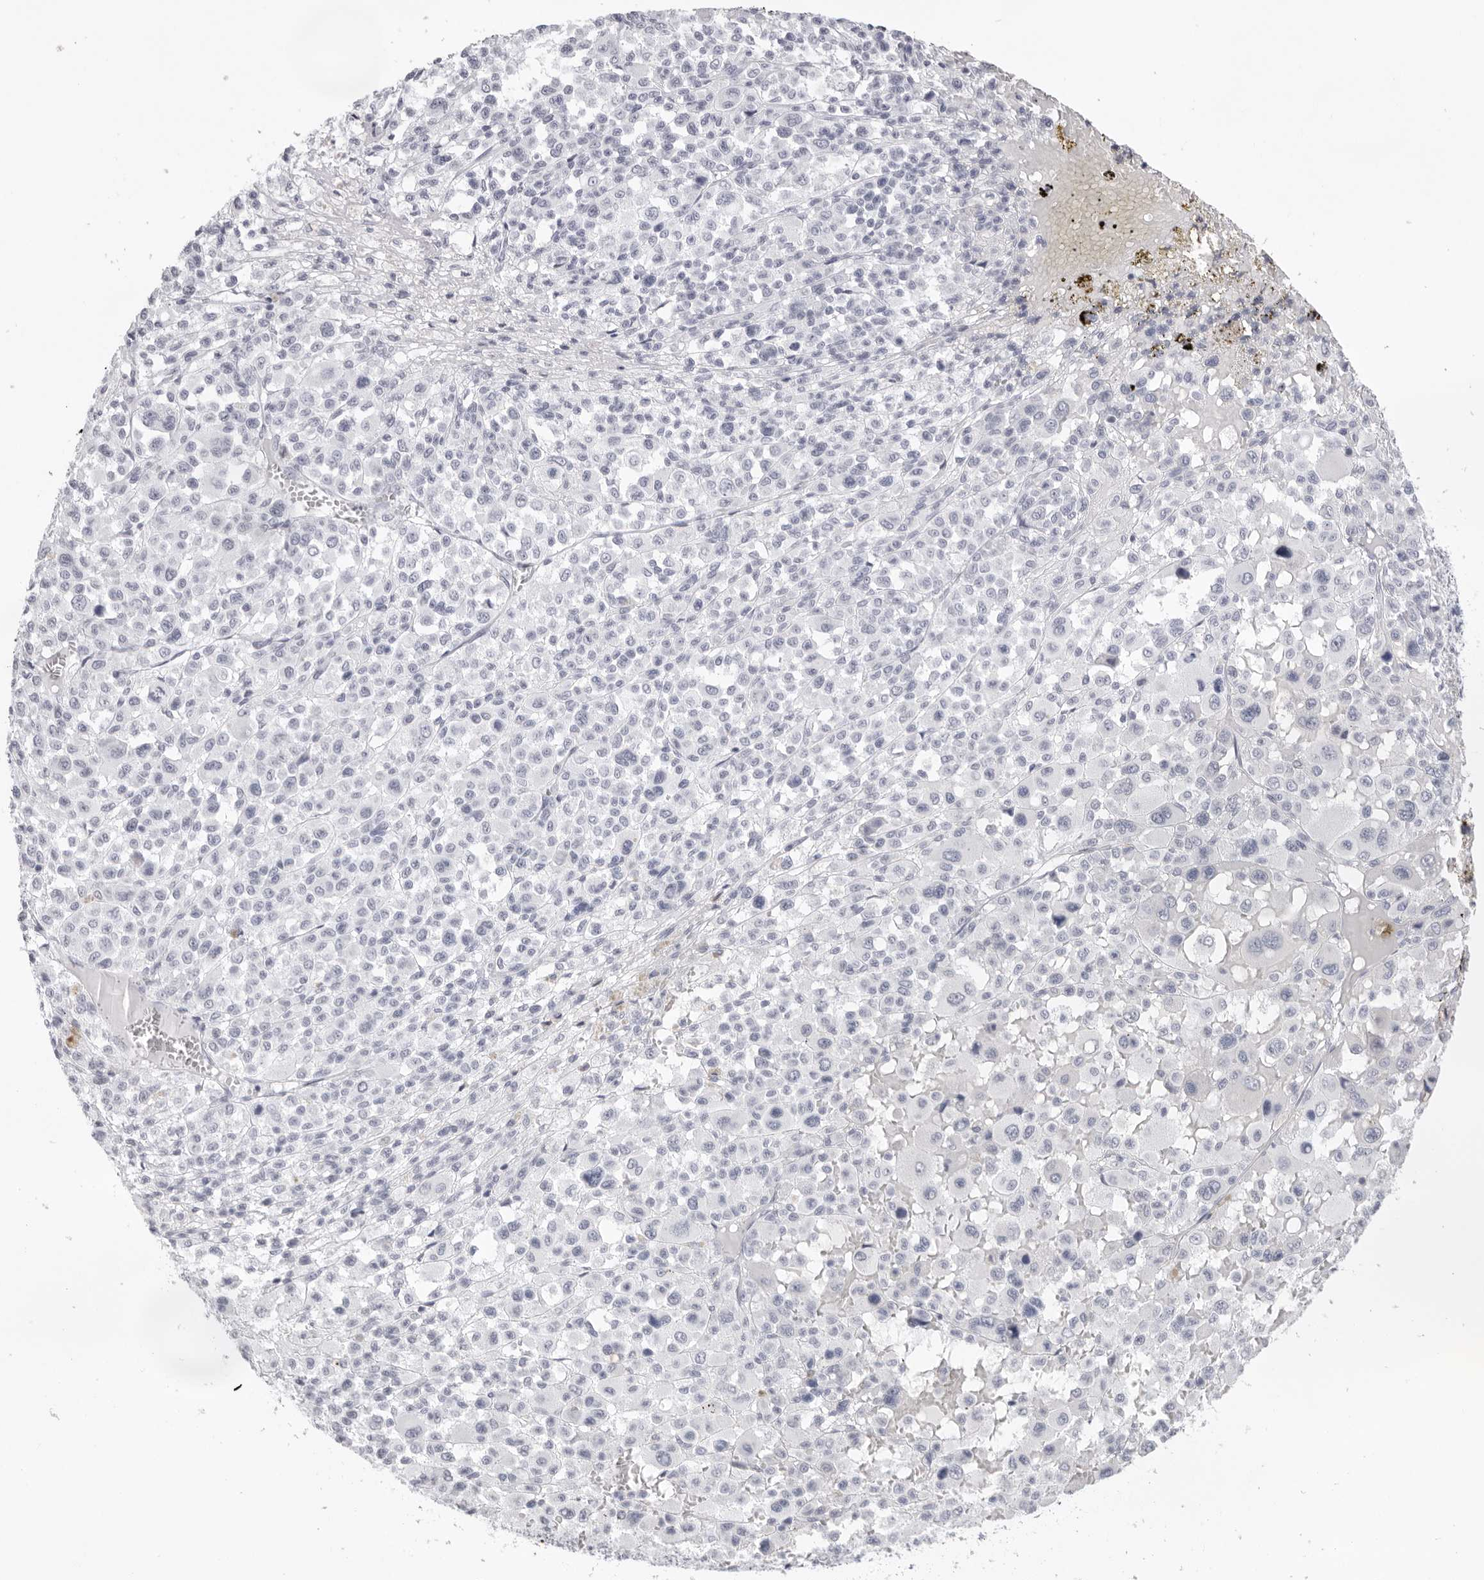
{"staining": {"intensity": "negative", "quantity": "none", "location": "none"}, "tissue": "melanoma", "cell_type": "Tumor cells", "image_type": "cancer", "snomed": [{"axis": "morphology", "description": "Malignant melanoma, Metastatic site"}, {"axis": "topography", "description": "Skin"}], "caption": "Human malignant melanoma (metastatic site) stained for a protein using IHC reveals no expression in tumor cells.", "gene": "KLK12", "patient": {"sex": "female", "age": 74}}